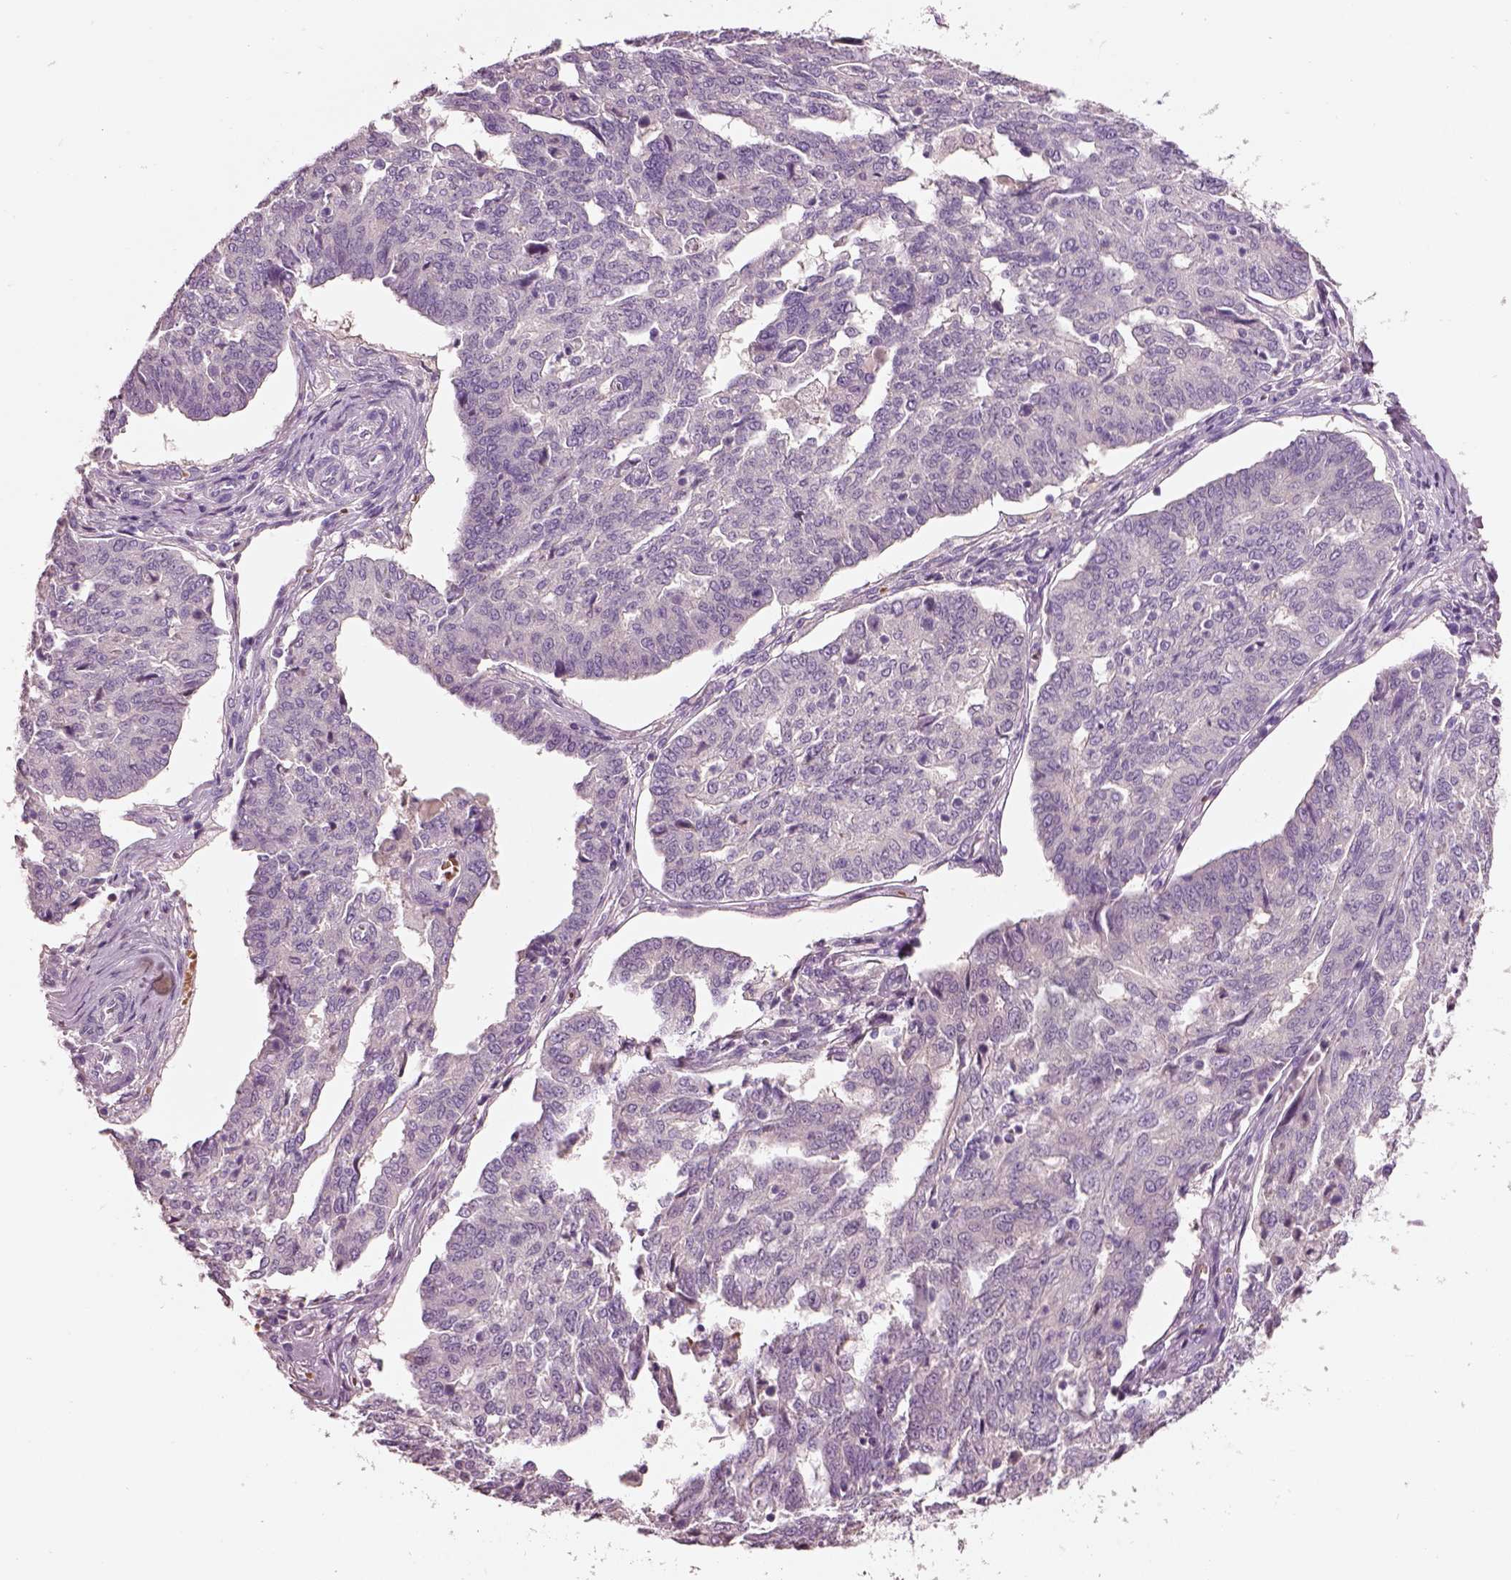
{"staining": {"intensity": "negative", "quantity": "none", "location": "none"}, "tissue": "ovarian cancer", "cell_type": "Tumor cells", "image_type": "cancer", "snomed": [{"axis": "morphology", "description": "Cystadenocarcinoma, serous, NOS"}, {"axis": "topography", "description": "Ovary"}], "caption": "The immunohistochemistry (IHC) micrograph has no significant positivity in tumor cells of ovarian cancer (serous cystadenocarcinoma) tissue.", "gene": "ELSPBP1", "patient": {"sex": "female", "age": 67}}